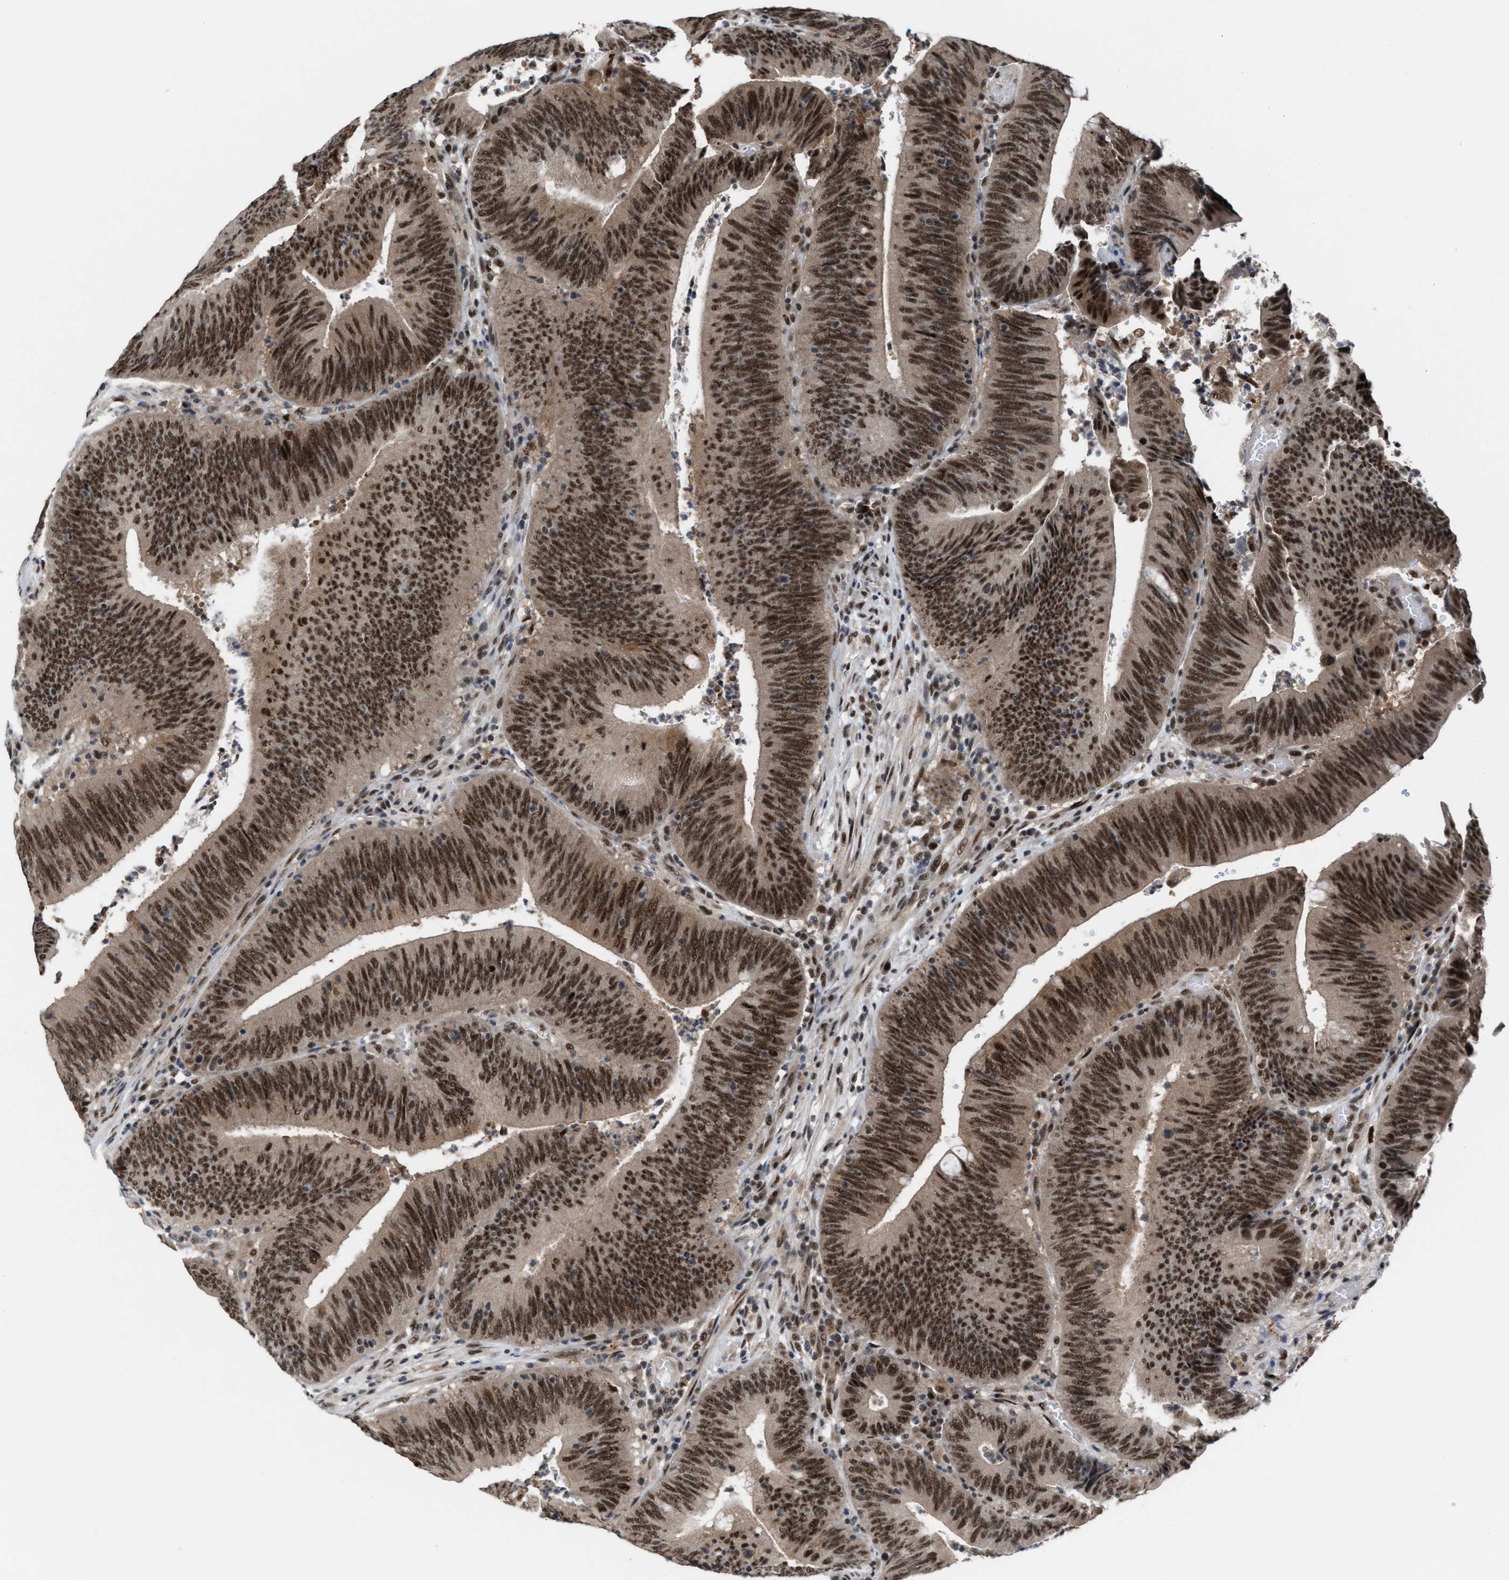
{"staining": {"intensity": "strong", "quantity": ">75%", "location": "cytoplasmic/membranous,nuclear"}, "tissue": "colorectal cancer", "cell_type": "Tumor cells", "image_type": "cancer", "snomed": [{"axis": "morphology", "description": "Normal tissue, NOS"}, {"axis": "morphology", "description": "Adenocarcinoma, NOS"}, {"axis": "topography", "description": "Rectum"}], "caption": "Colorectal adenocarcinoma tissue exhibits strong cytoplasmic/membranous and nuclear positivity in approximately >75% of tumor cells The staining is performed using DAB (3,3'-diaminobenzidine) brown chromogen to label protein expression. The nuclei are counter-stained blue using hematoxylin.", "gene": "PRPF4", "patient": {"sex": "female", "age": 66}}